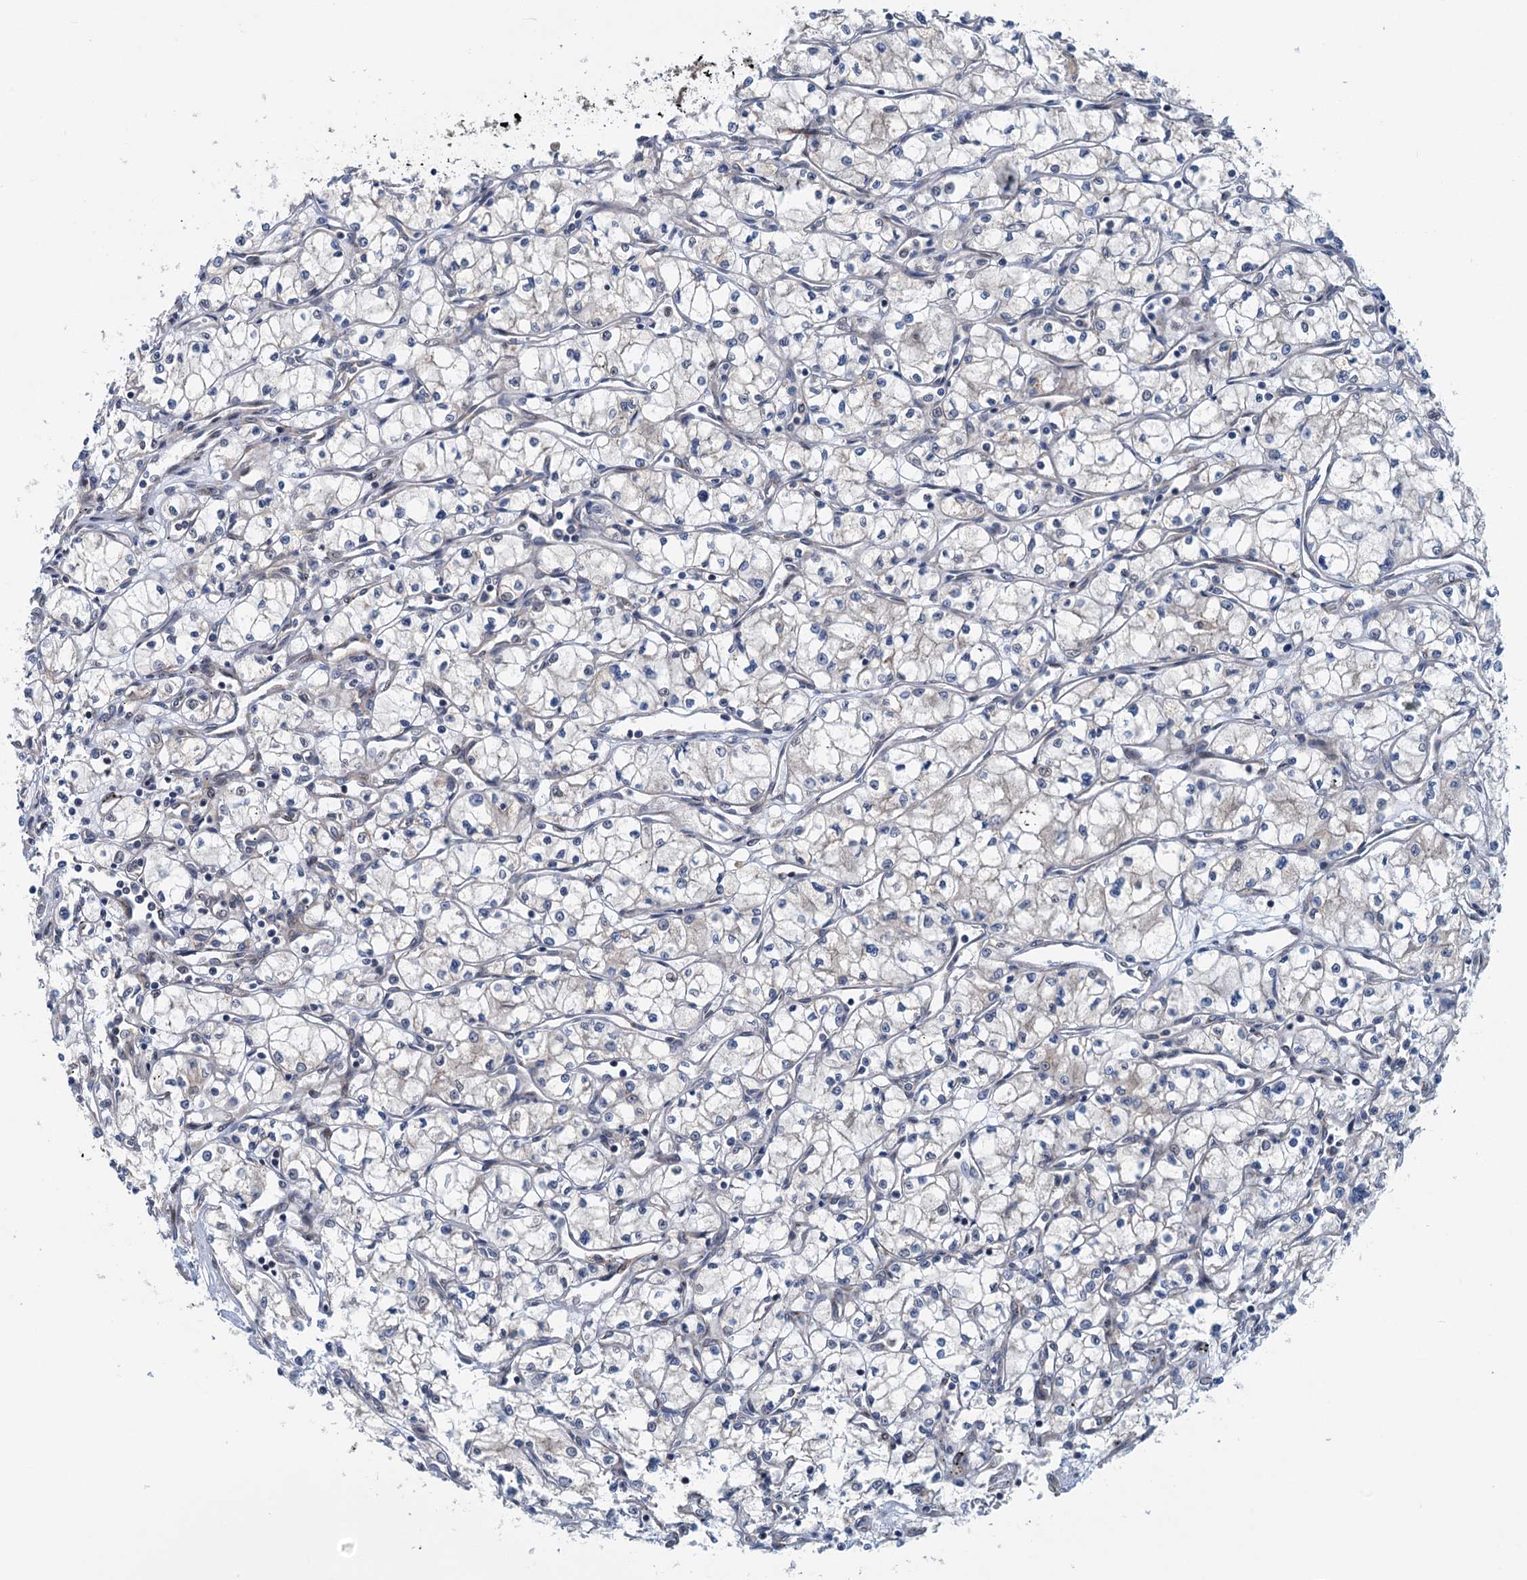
{"staining": {"intensity": "negative", "quantity": "none", "location": "none"}, "tissue": "renal cancer", "cell_type": "Tumor cells", "image_type": "cancer", "snomed": [{"axis": "morphology", "description": "Adenocarcinoma, NOS"}, {"axis": "topography", "description": "Kidney"}], "caption": "IHC image of neoplastic tissue: human renal cancer (adenocarcinoma) stained with DAB reveals no significant protein staining in tumor cells. The staining is performed using DAB (3,3'-diaminobenzidine) brown chromogen with nuclei counter-stained in using hematoxylin.", "gene": "DYNC2I2", "patient": {"sex": "male", "age": 59}}